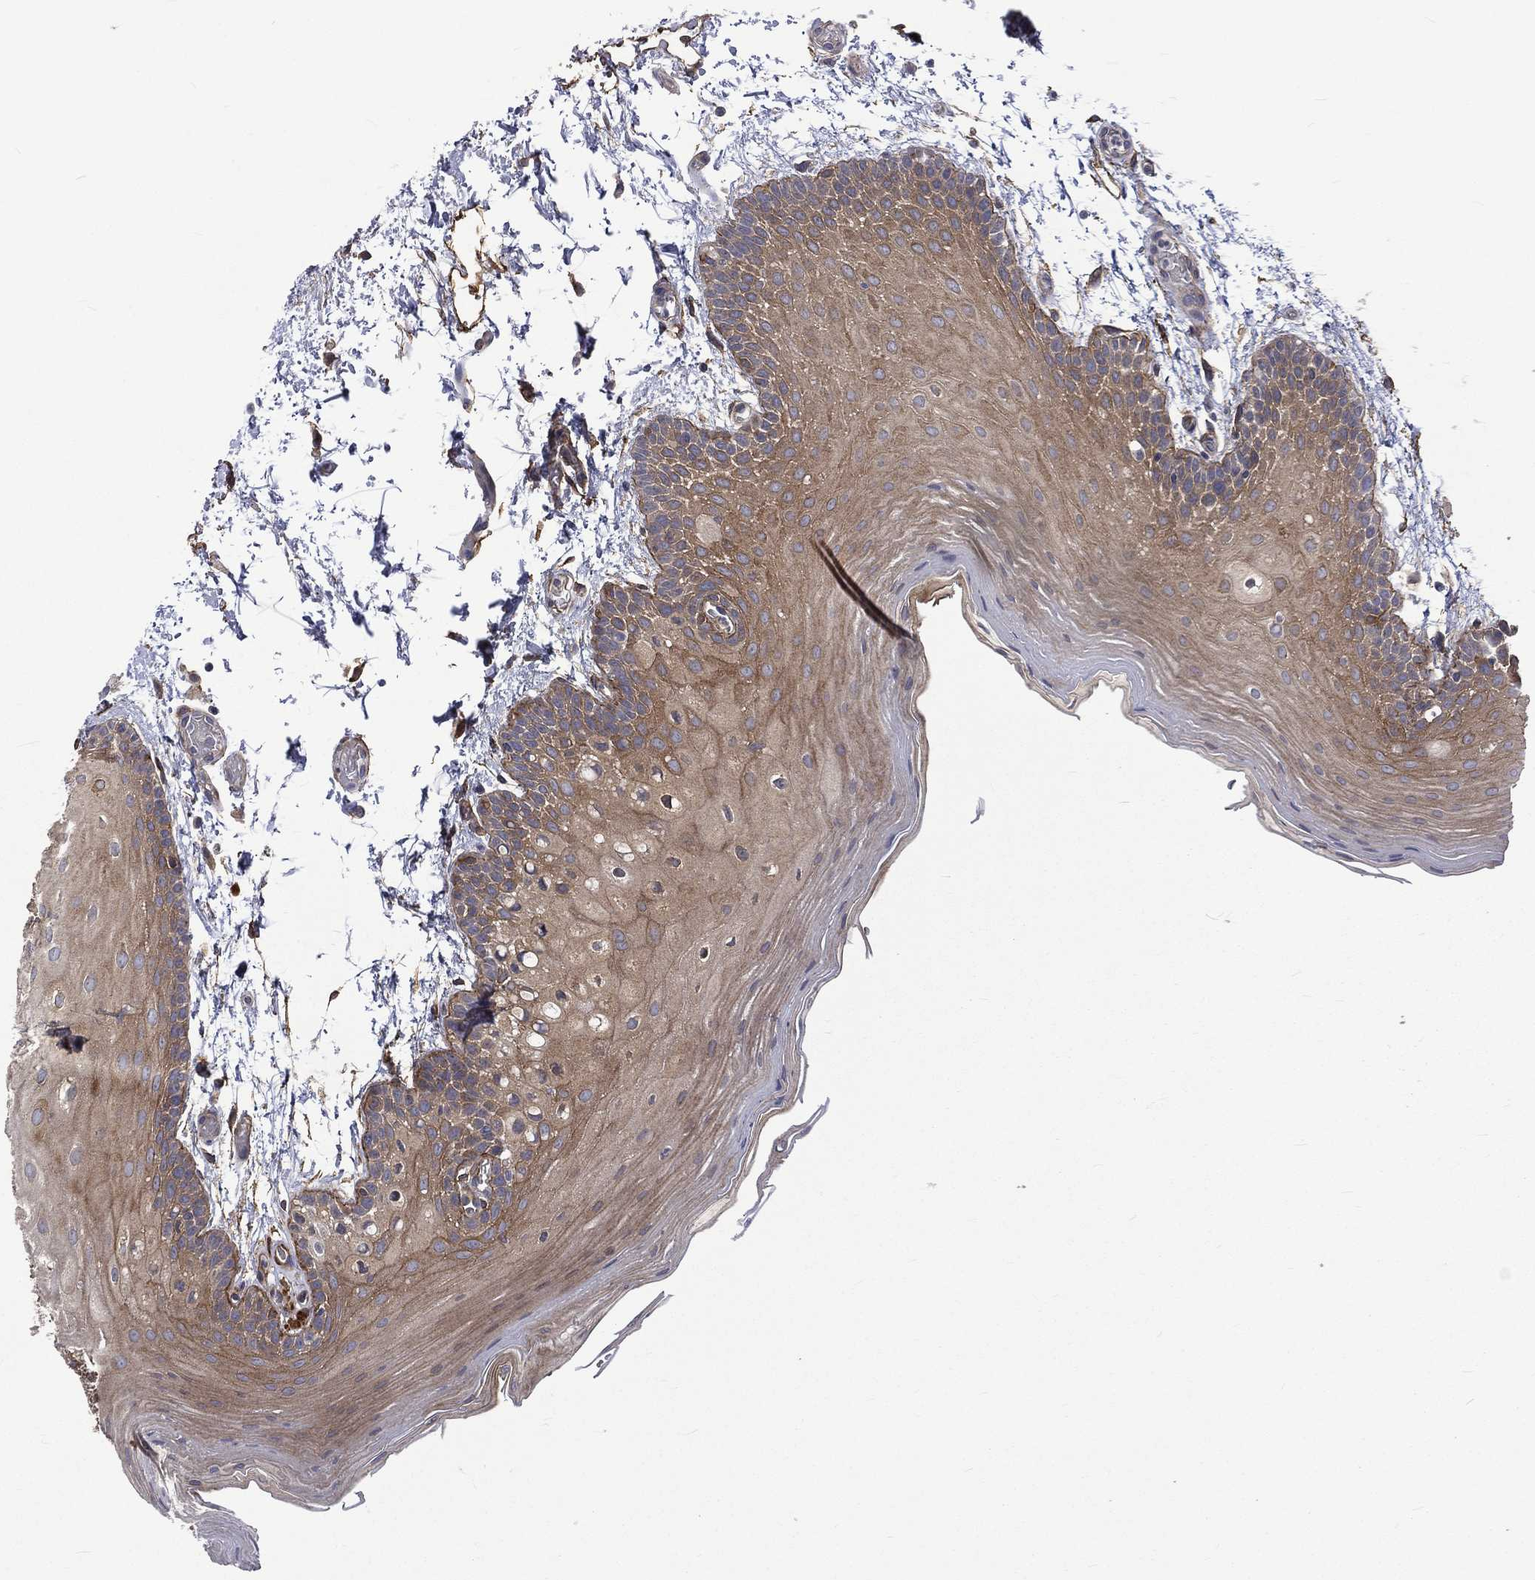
{"staining": {"intensity": "weak", "quantity": ">75%", "location": "cytoplasmic/membranous"}, "tissue": "oral mucosa", "cell_type": "Squamous epithelial cells", "image_type": "normal", "snomed": [{"axis": "morphology", "description": "Normal tissue, NOS"}, {"axis": "topography", "description": "Oral tissue"}], "caption": "Weak cytoplasmic/membranous expression for a protein is appreciated in approximately >75% of squamous epithelial cells of benign oral mucosa using immunohistochemistry.", "gene": "PPFIBP1", "patient": {"sex": "male", "age": 62}}